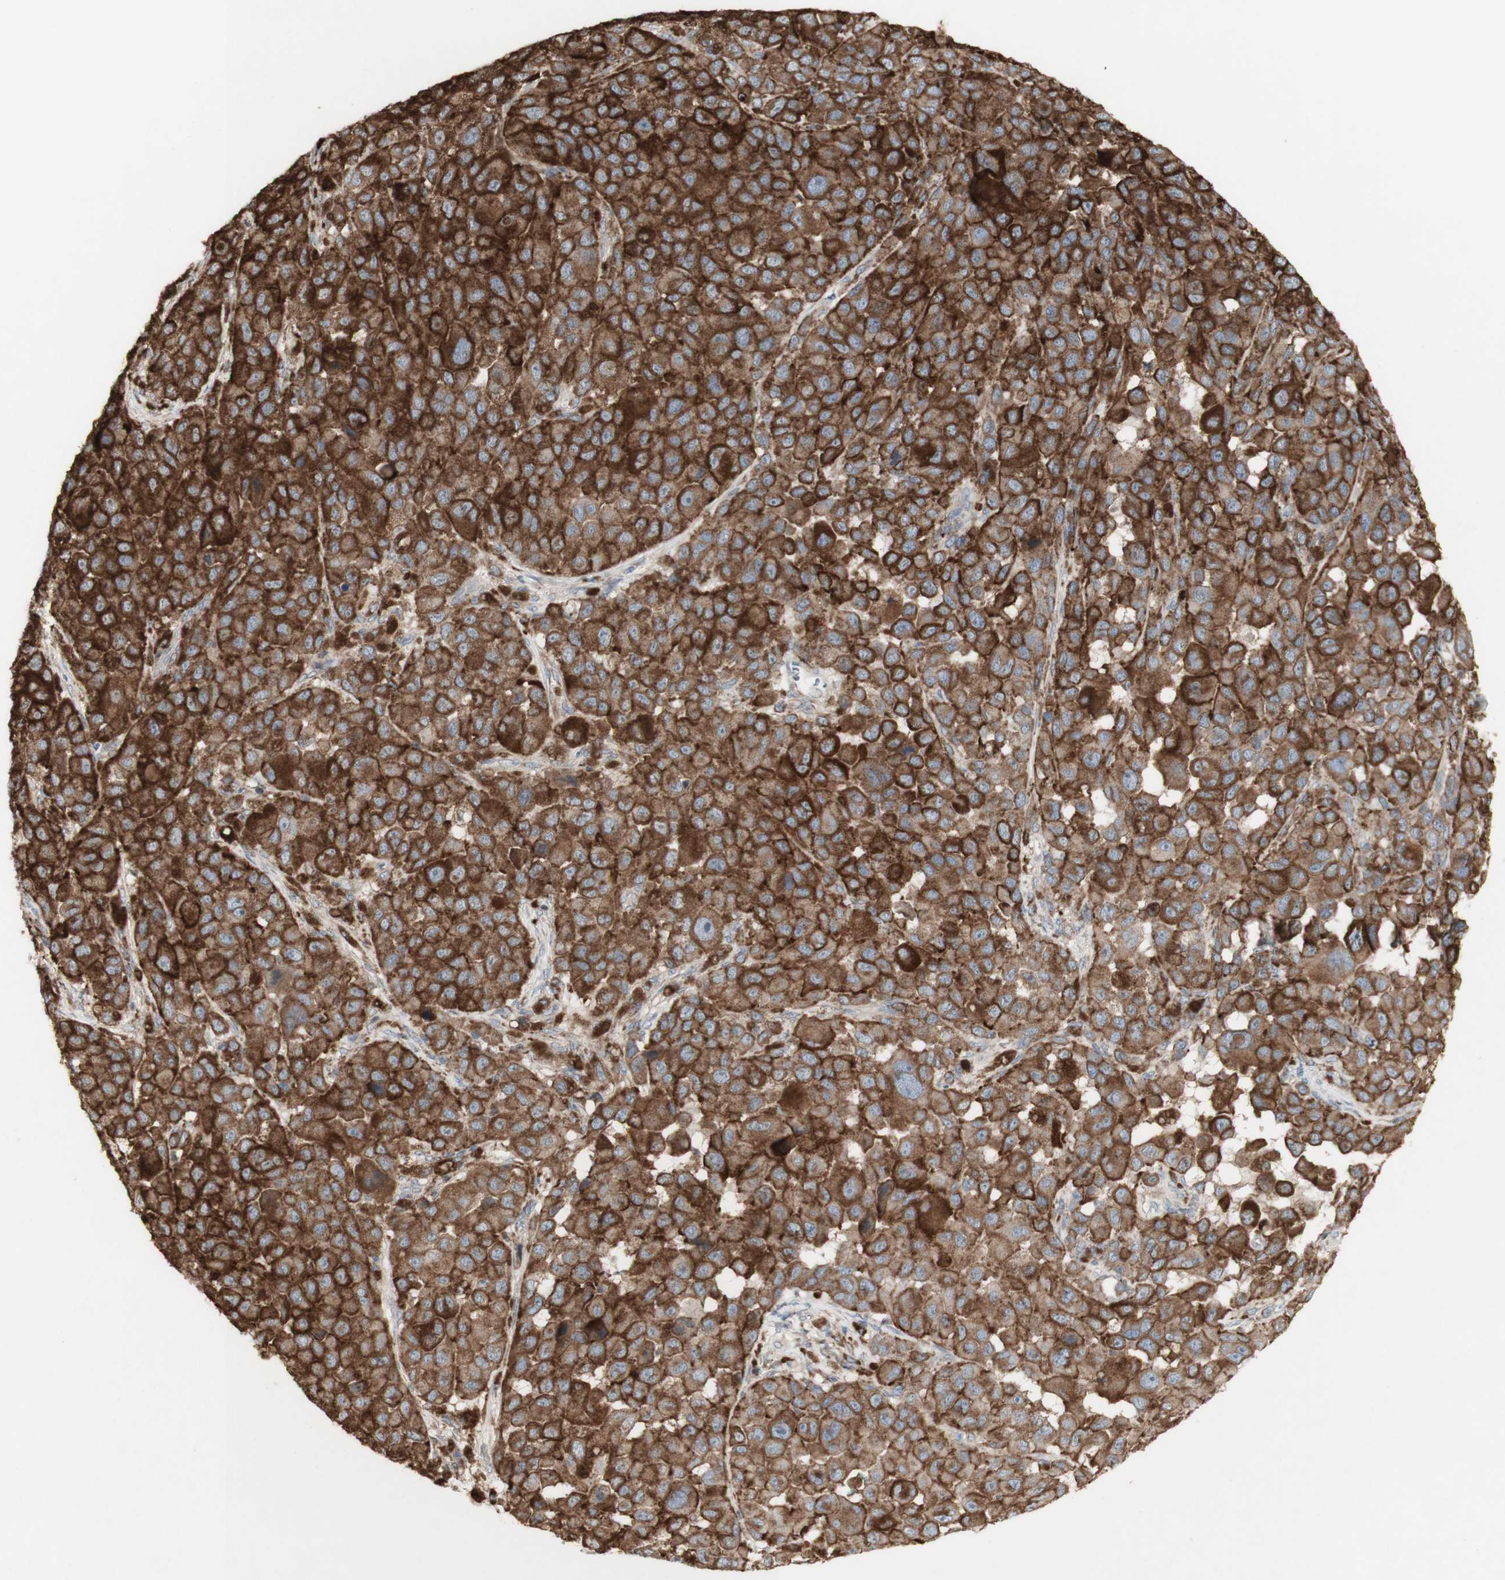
{"staining": {"intensity": "strong", "quantity": ">75%", "location": "cytoplasmic/membranous"}, "tissue": "melanoma", "cell_type": "Tumor cells", "image_type": "cancer", "snomed": [{"axis": "morphology", "description": "Malignant melanoma, NOS"}, {"axis": "topography", "description": "Skin"}], "caption": "Brown immunohistochemical staining in melanoma exhibits strong cytoplasmic/membranous positivity in about >75% of tumor cells.", "gene": "ATP6V1E1", "patient": {"sex": "male", "age": 96}}